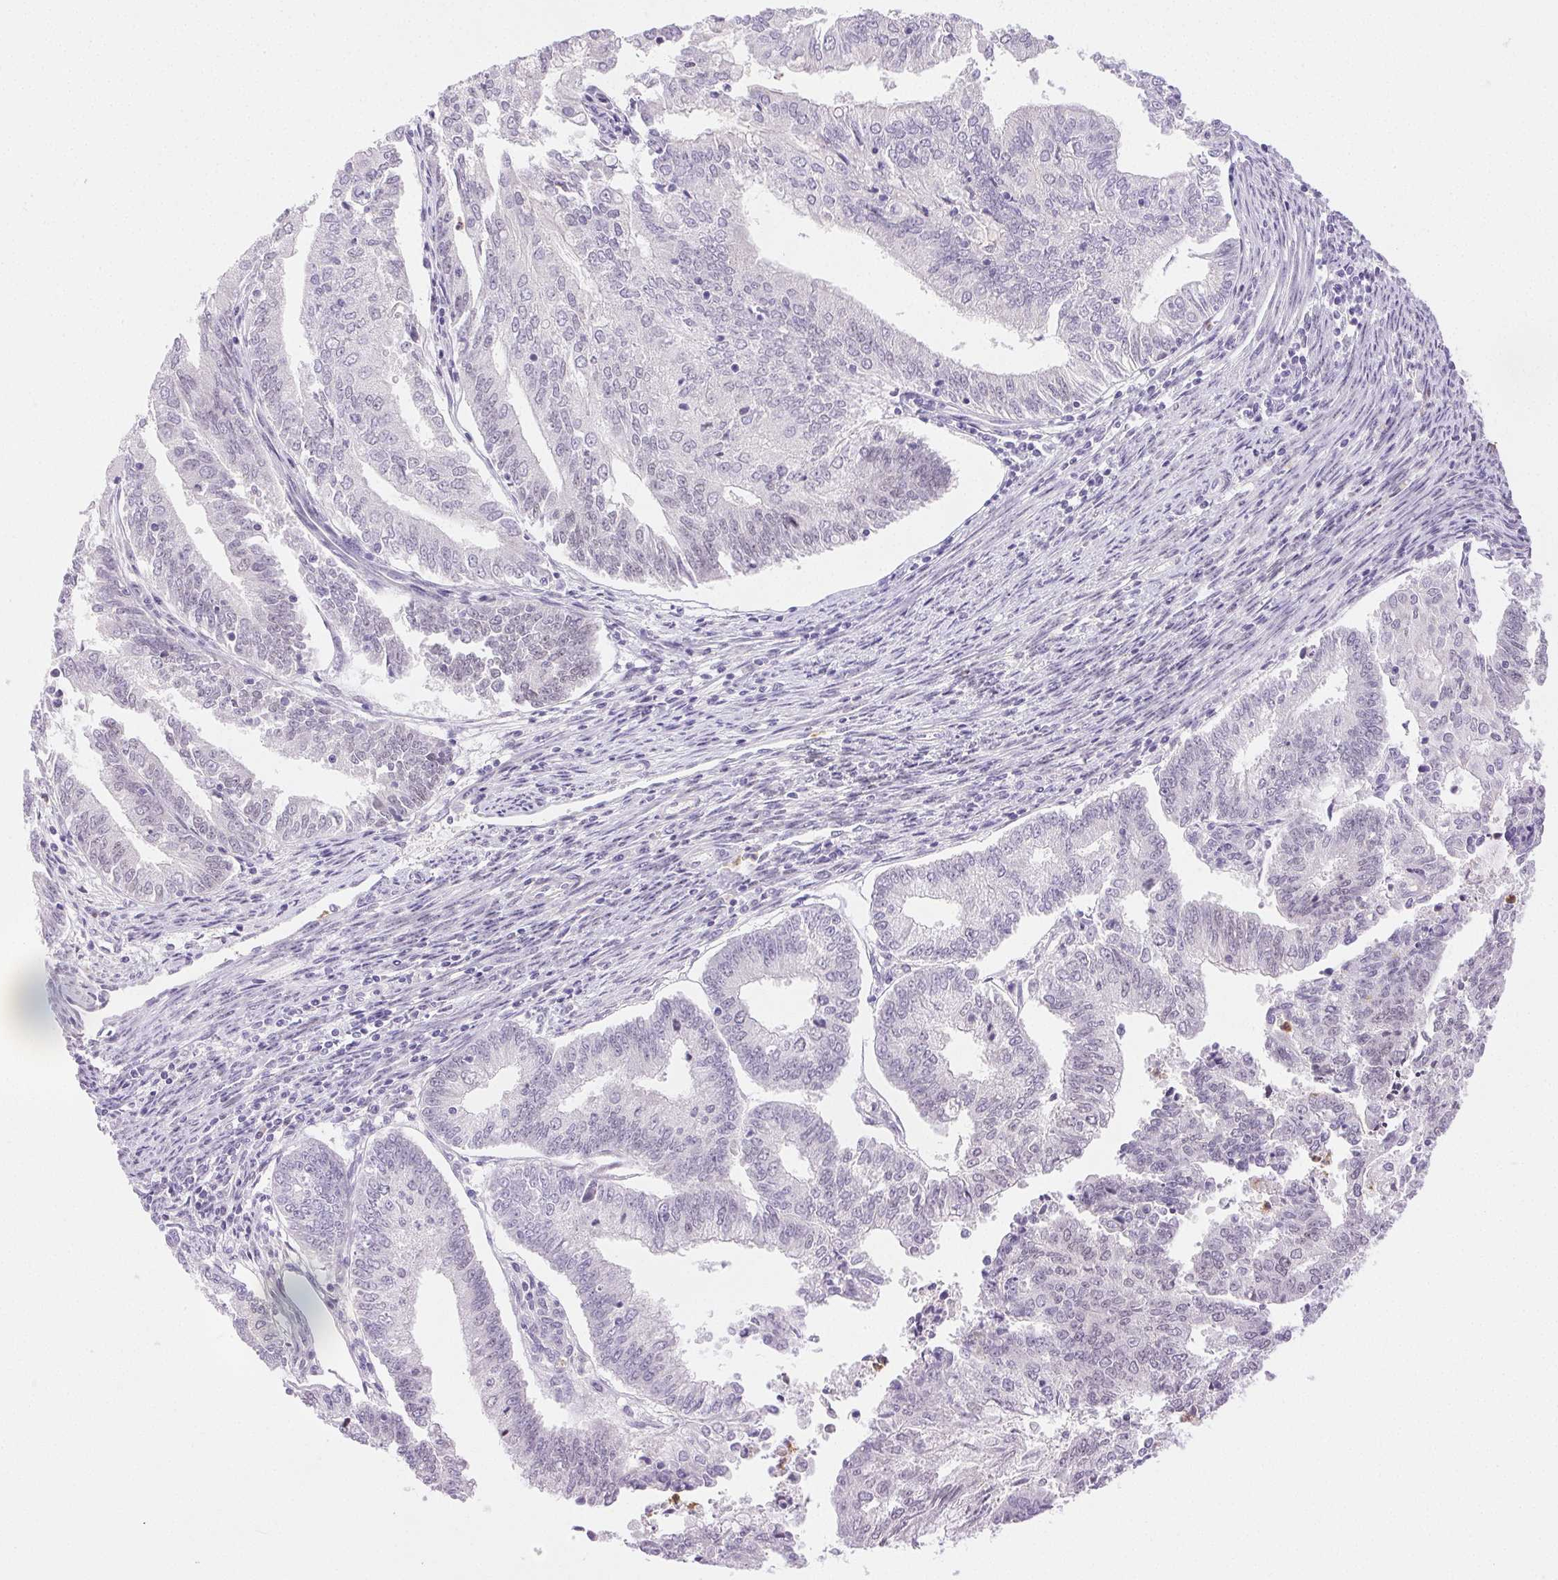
{"staining": {"intensity": "negative", "quantity": "none", "location": "none"}, "tissue": "endometrial cancer", "cell_type": "Tumor cells", "image_type": "cancer", "snomed": [{"axis": "morphology", "description": "Adenocarcinoma, NOS"}, {"axis": "topography", "description": "Endometrium"}], "caption": "IHC photomicrograph of neoplastic tissue: human endometrial adenocarcinoma stained with DAB displays no significant protein staining in tumor cells.", "gene": "EMX2", "patient": {"sex": "female", "age": 61}}